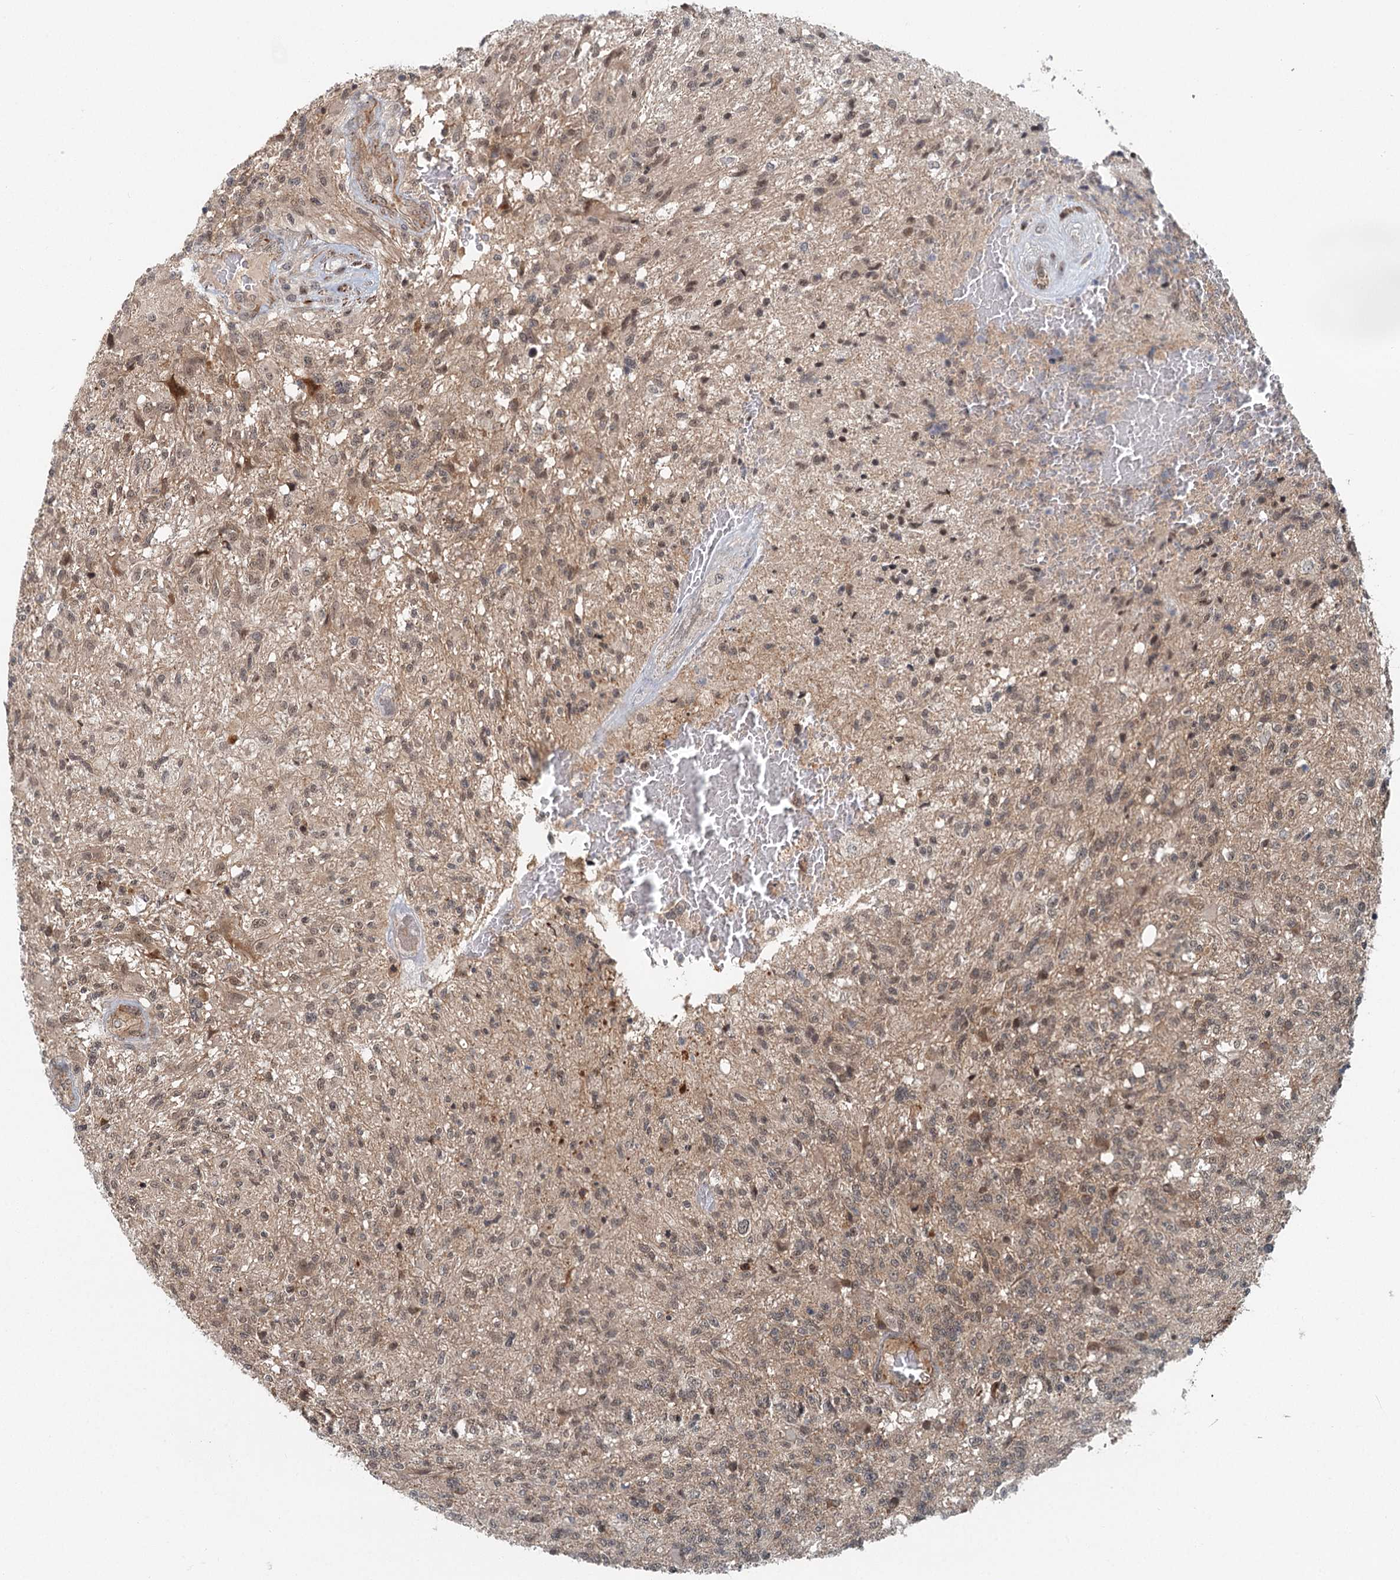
{"staining": {"intensity": "moderate", "quantity": ">75%", "location": "cytoplasmic/membranous,nuclear"}, "tissue": "glioma", "cell_type": "Tumor cells", "image_type": "cancer", "snomed": [{"axis": "morphology", "description": "Glioma, malignant, High grade"}, {"axis": "topography", "description": "Brain"}], "caption": "This is an image of immunohistochemistry staining of malignant glioma (high-grade), which shows moderate expression in the cytoplasmic/membranous and nuclear of tumor cells.", "gene": "TAS2R42", "patient": {"sex": "male", "age": 56}}